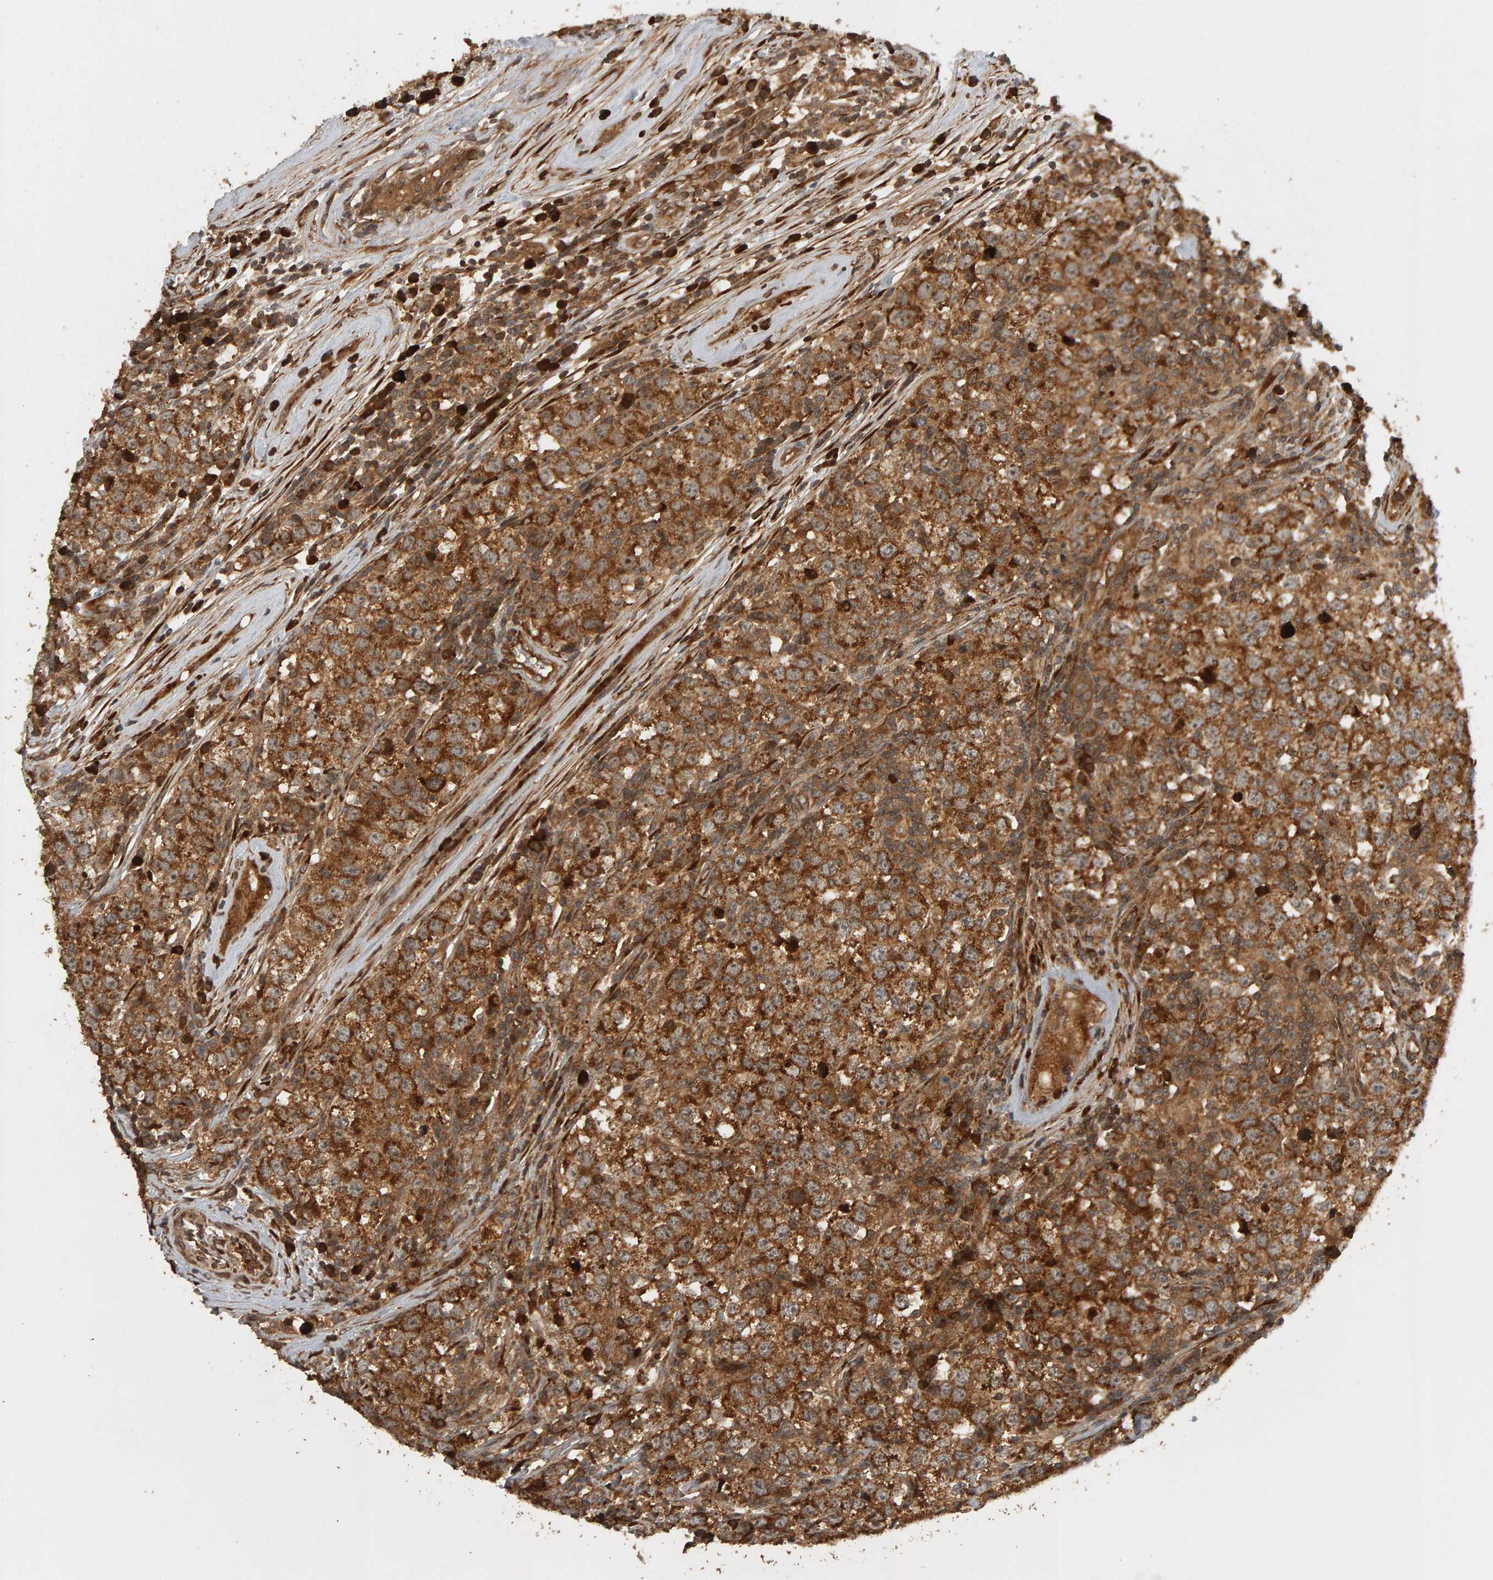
{"staining": {"intensity": "moderate", "quantity": ">75%", "location": "cytoplasmic/membranous"}, "tissue": "testis cancer", "cell_type": "Tumor cells", "image_type": "cancer", "snomed": [{"axis": "morphology", "description": "Seminoma, NOS"}, {"axis": "morphology", "description": "Carcinoma, Embryonal, NOS"}, {"axis": "topography", "description": "Testis"}], "caption": "Moderate cytoplasmic/membranous staining for a protein is appreciated in approximately >75% of tumor cells of embryonal carcinoma (testis) using immunohistochemistry (IHC).", "gene": "ZFAND1", "patient": {"sex": "male", "age": 28}}